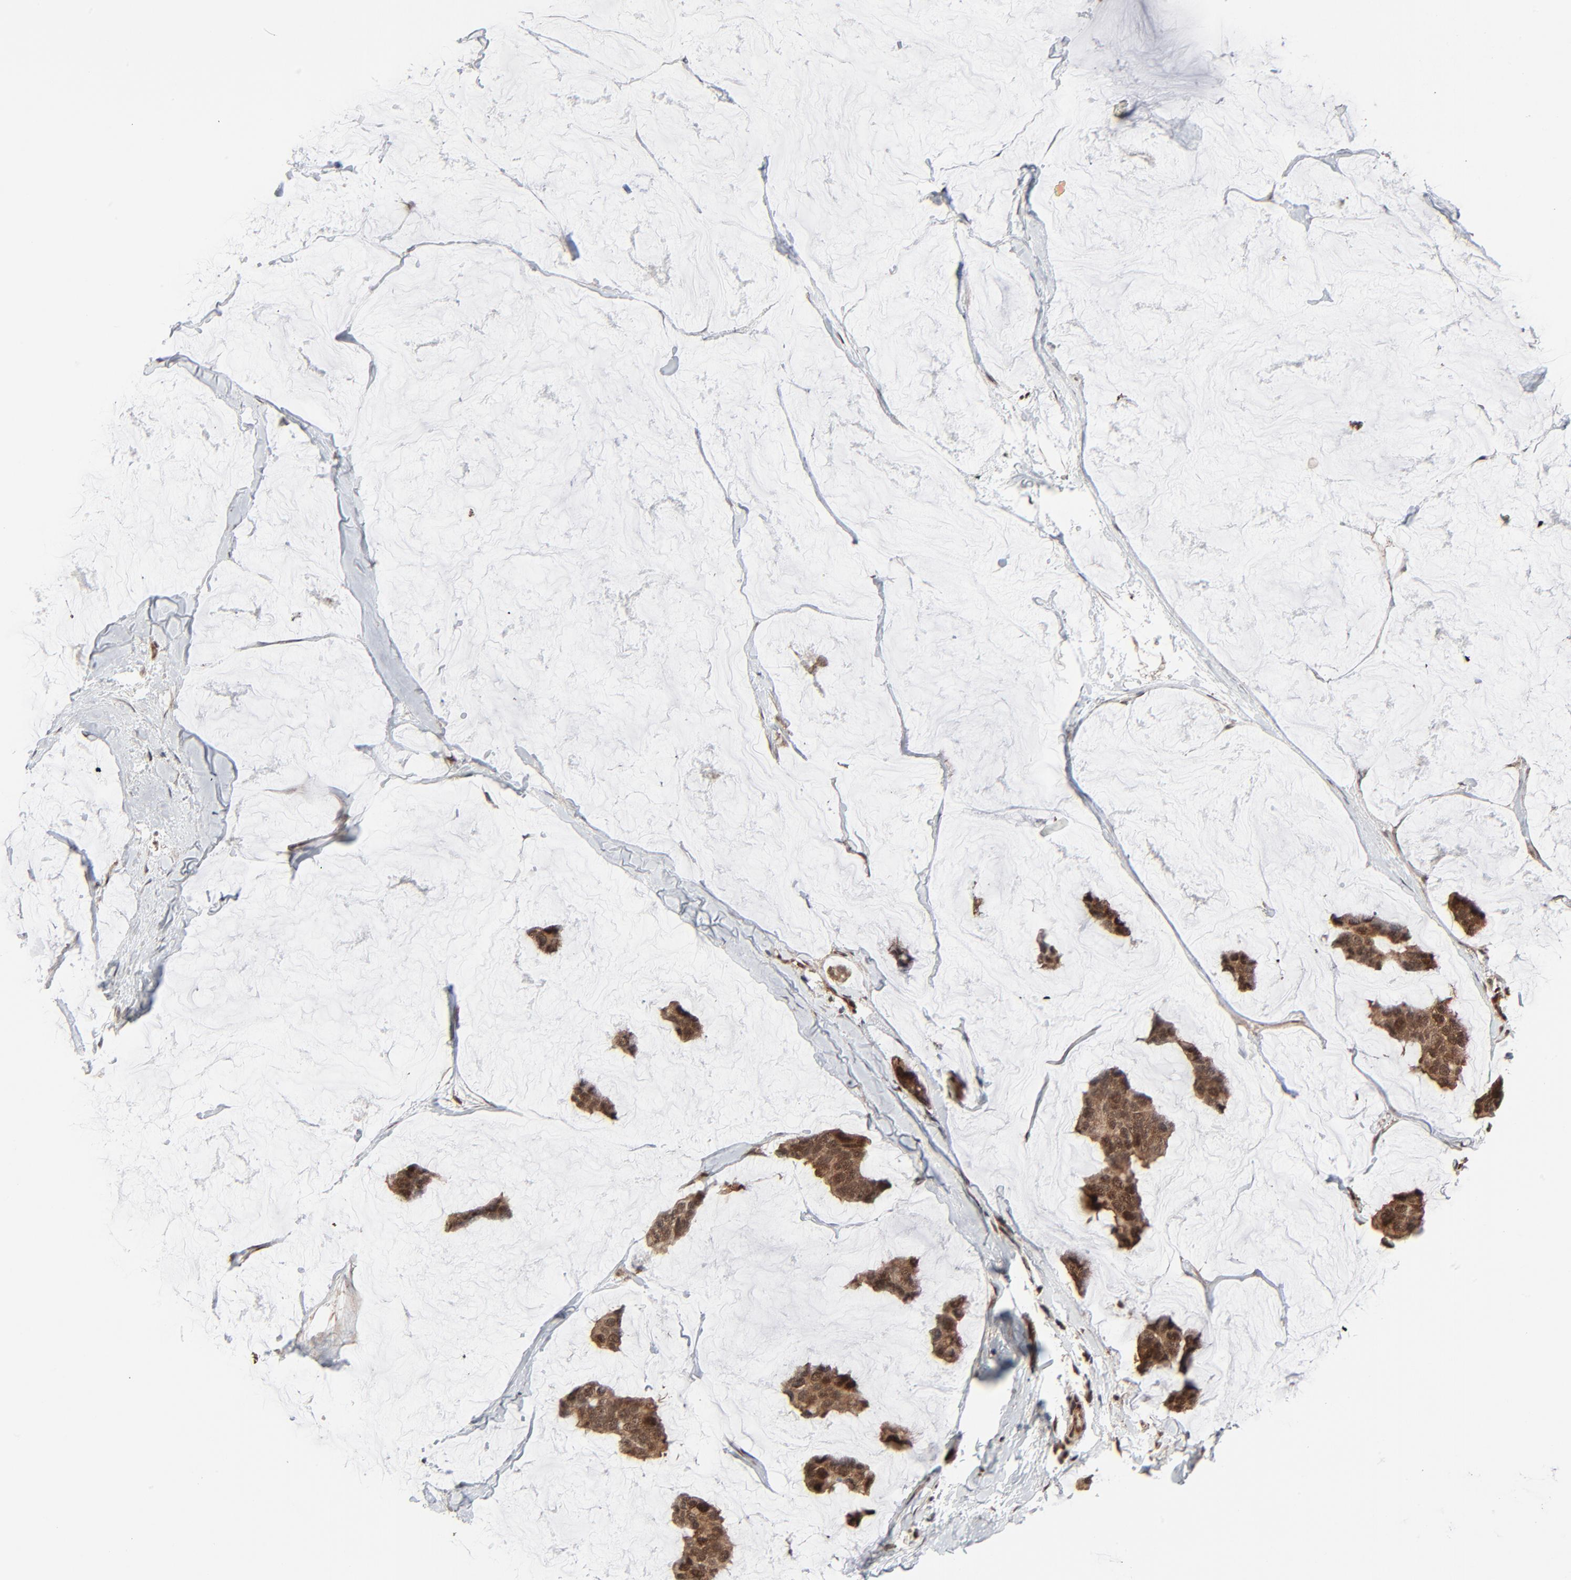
{"staining": {"intensity": "moderate", "quantity": ">75%", "location": "cytoplasmic/membranous,nuclear"}, "tissue": "breast cancer", "cell_type": "Tumor cells", "image_type": "cancer", "snomed": [{"axis": "morphology", "description": "Normal tissue, NOS"}, {"axis": "morphology", "description": "Duct carcinoma"}, {"axis": "topography", "description": "Breast"}], "caption": "Tumor cells reveal medium levels of moderate cytoplasmic/membranous and nuclear positivity in about >75% of cells in breast infiltrating ductal carcinoma.", "gene": "AKT1", "patient": {"sex": "female", "age": 50}}